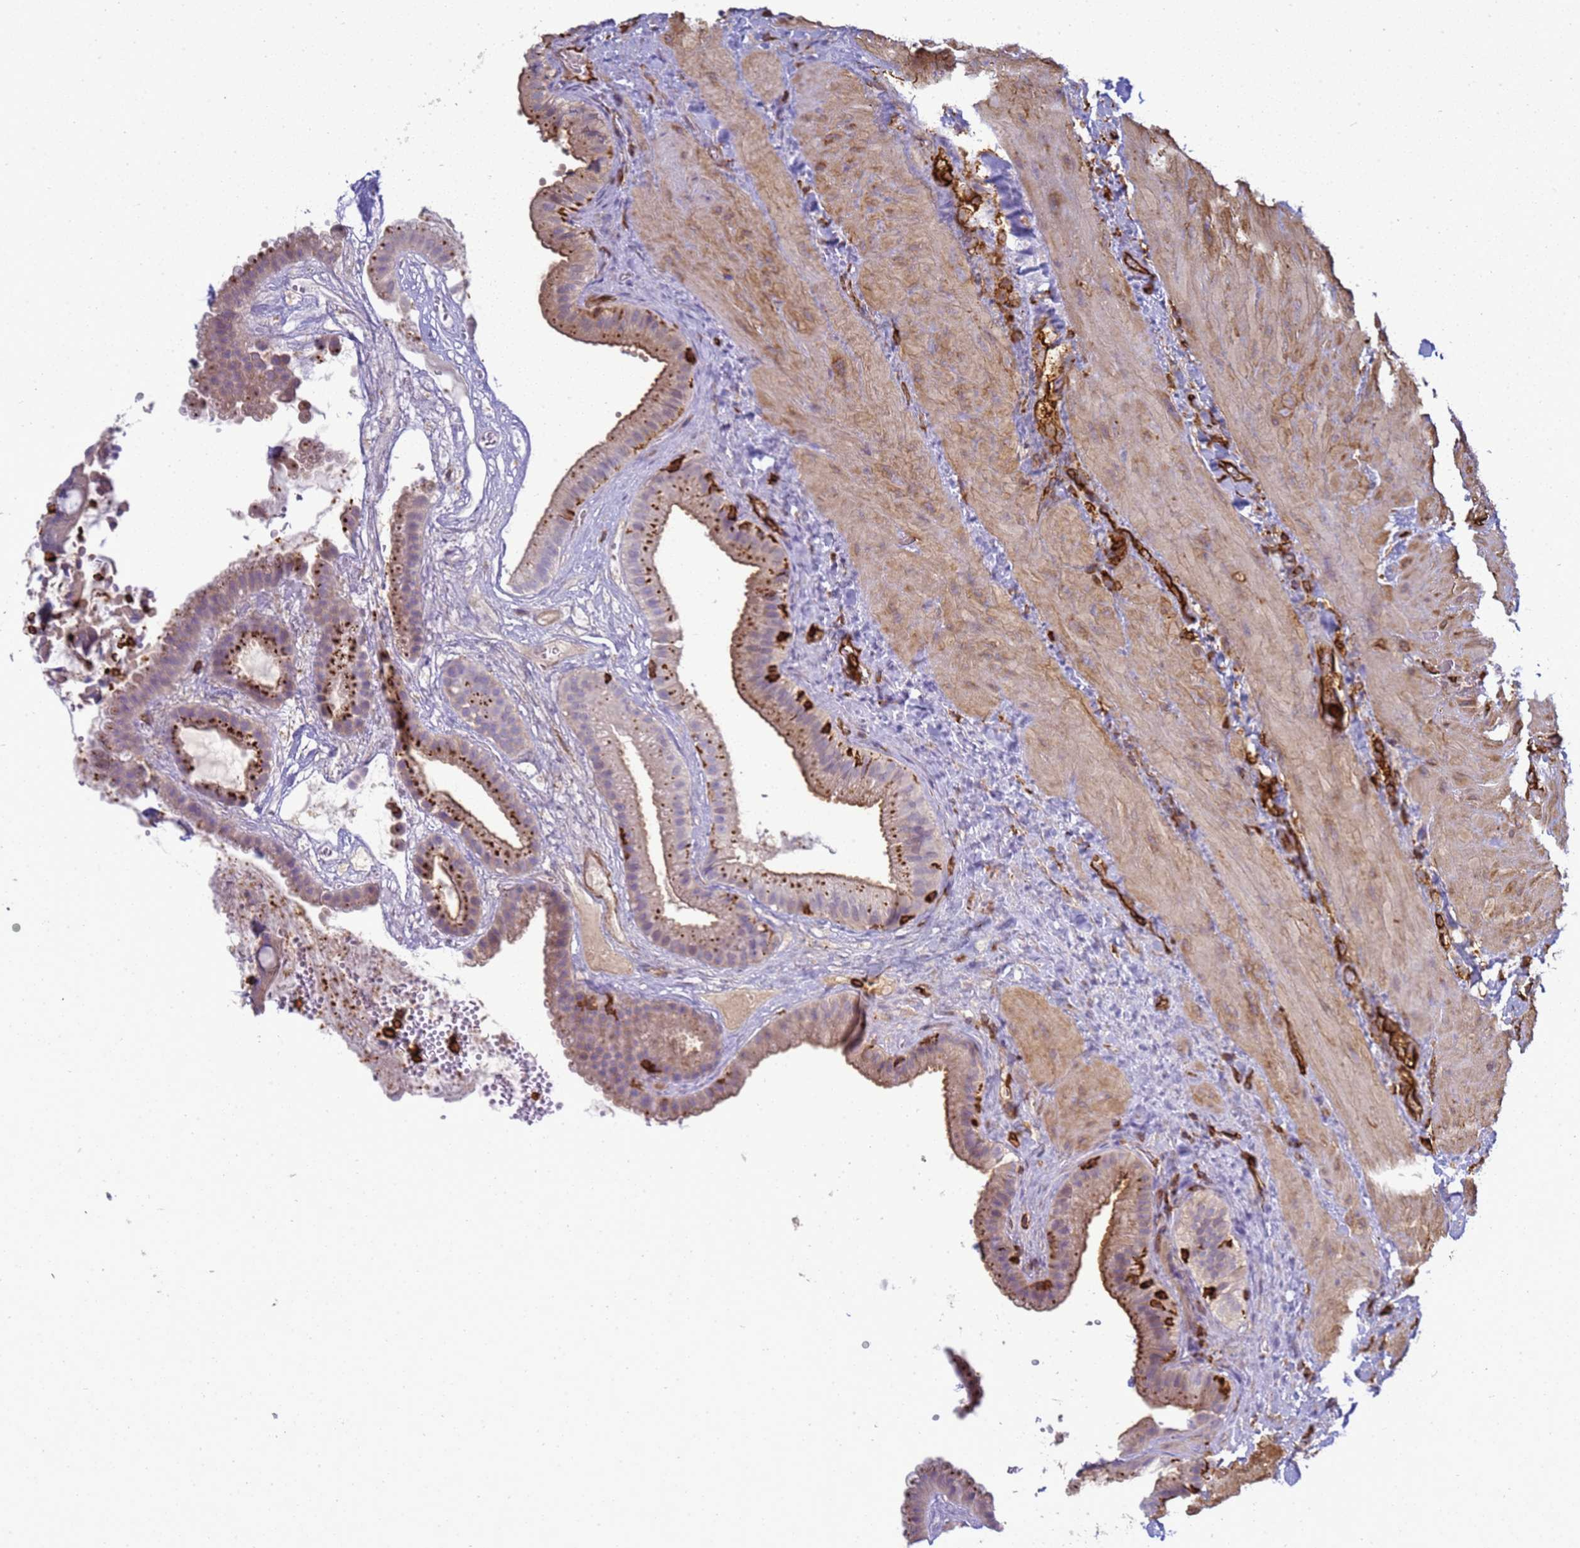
{"staining": {"intensity": "moderate", "quantity": "25%-75%", "location": "cytoplasmic/membranous"}, "tissue": "gallbladder", "cell_type": "Glandular cells", "image_type": "normal", "snomed": [{"axis": "morphology", "description": "Normal tissue, NOS"}, {"axis": "topography", "description": "Gallbladder"}], "caption": "Immunohistochemistry (IHC) photomicrograph of unremarkable gallbladder: gallbladder stained using immunohistochemistry exhibits medium levels of moderate protein expression localized specifically in the cytoplasmic/membranous of glandular cells, appearing as a cytoplasmic/membranous brown color.", "gene": "ZBTB8OS", "patient": {"sex": "male", "age": 55}}